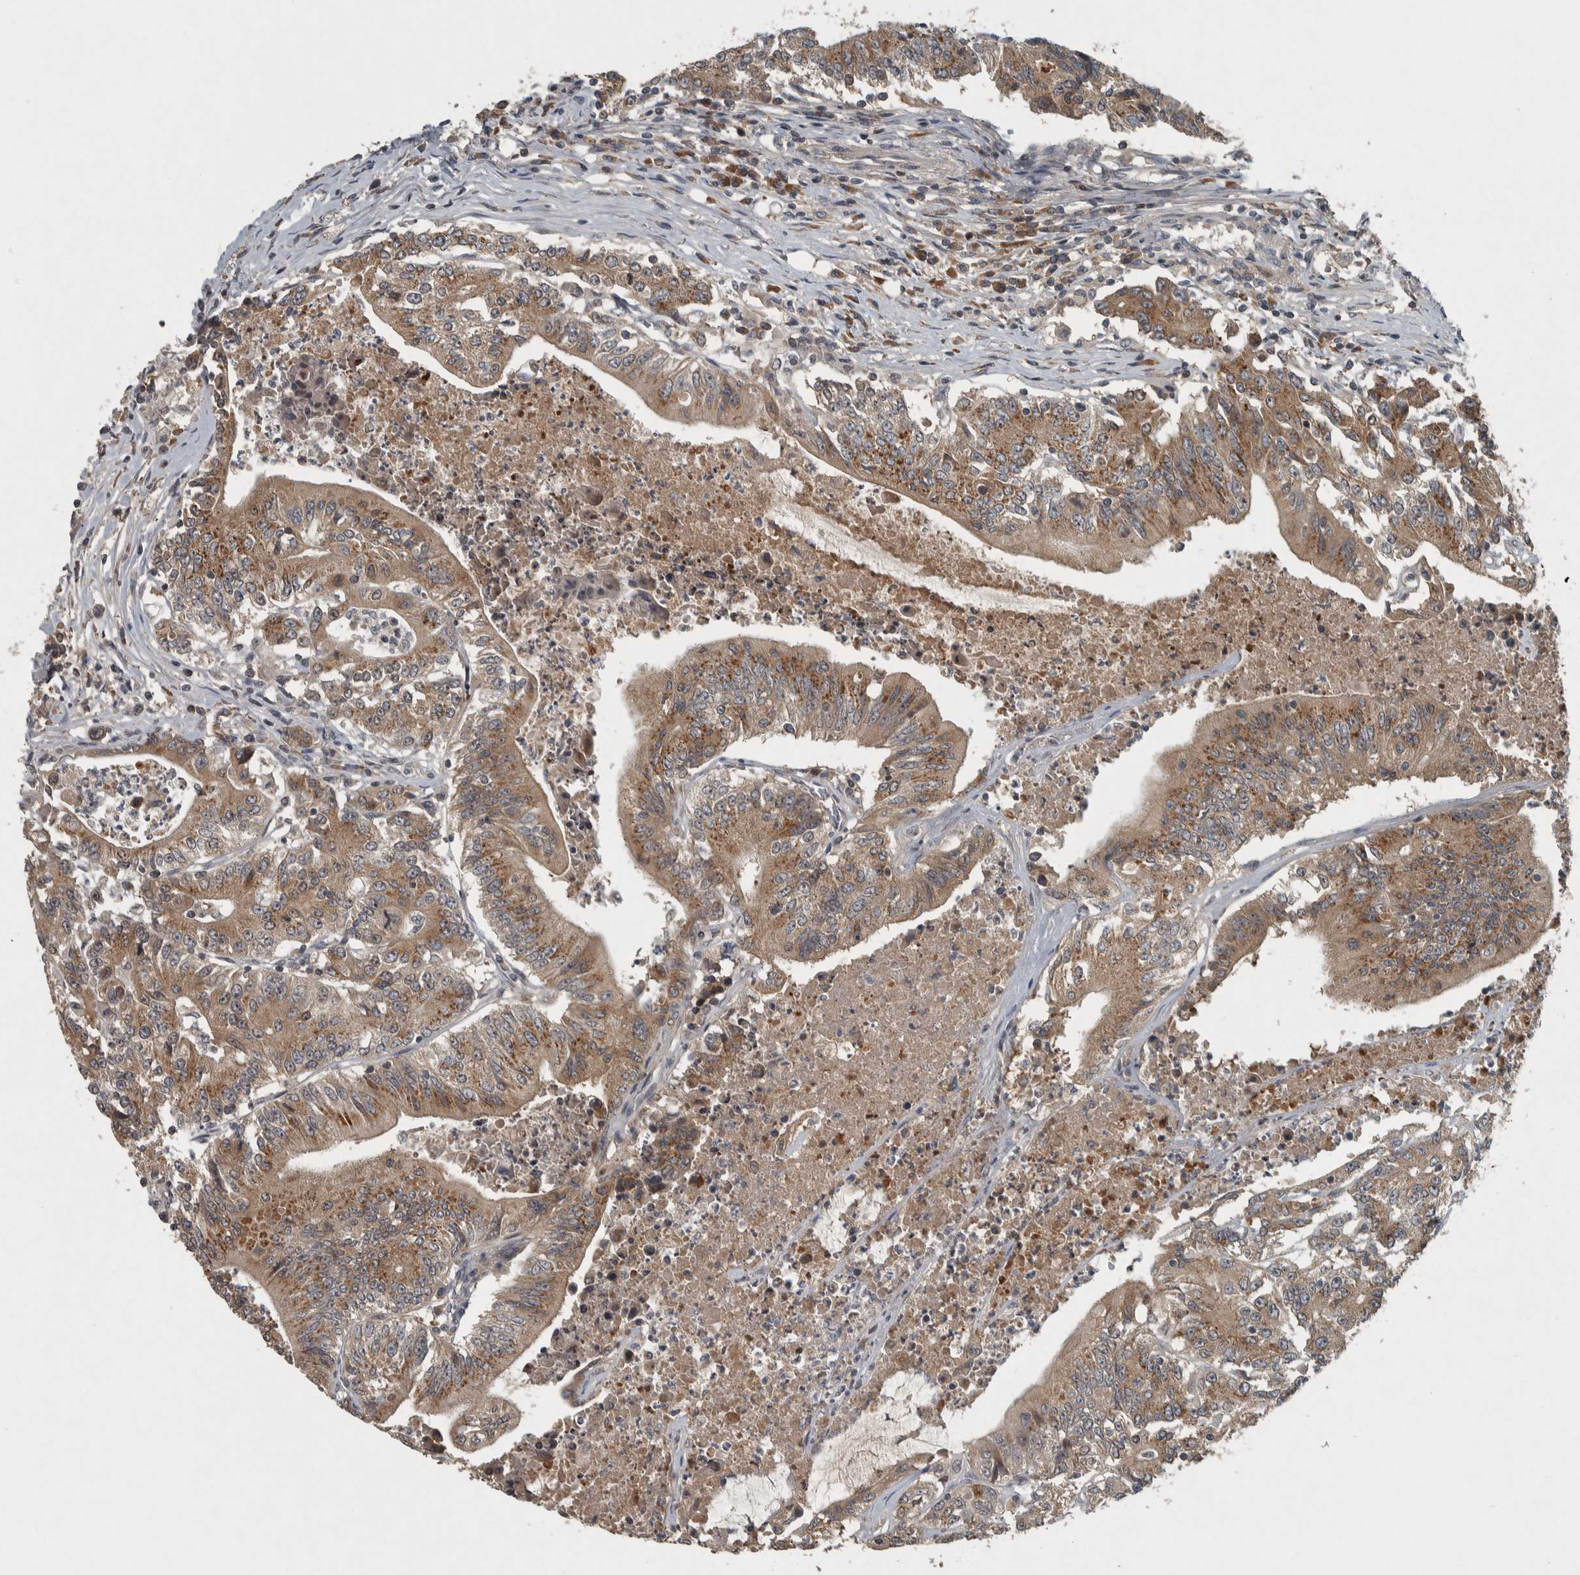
{"staining": {"intensity": "moderate", "quantity": ">75%", "location": "cytoplasmic/membranous"}, "tissue": "colorectal cancer", "cell_type": "Tumor cells", "image_type": "cancer", "snomed": [{"axis": "morphology", "description": "Adenocarcinoma, NOS"}, {"axis": "topography", "description": "Colon"}], "caption": "Moderate cytoplasmic/membranous protein positivity is appreciated in about >75% of tumor cells in adenocarcinoma (colorectal).", "gene": "CLCN2", "patient": {"sex": "female", "age": 77}}